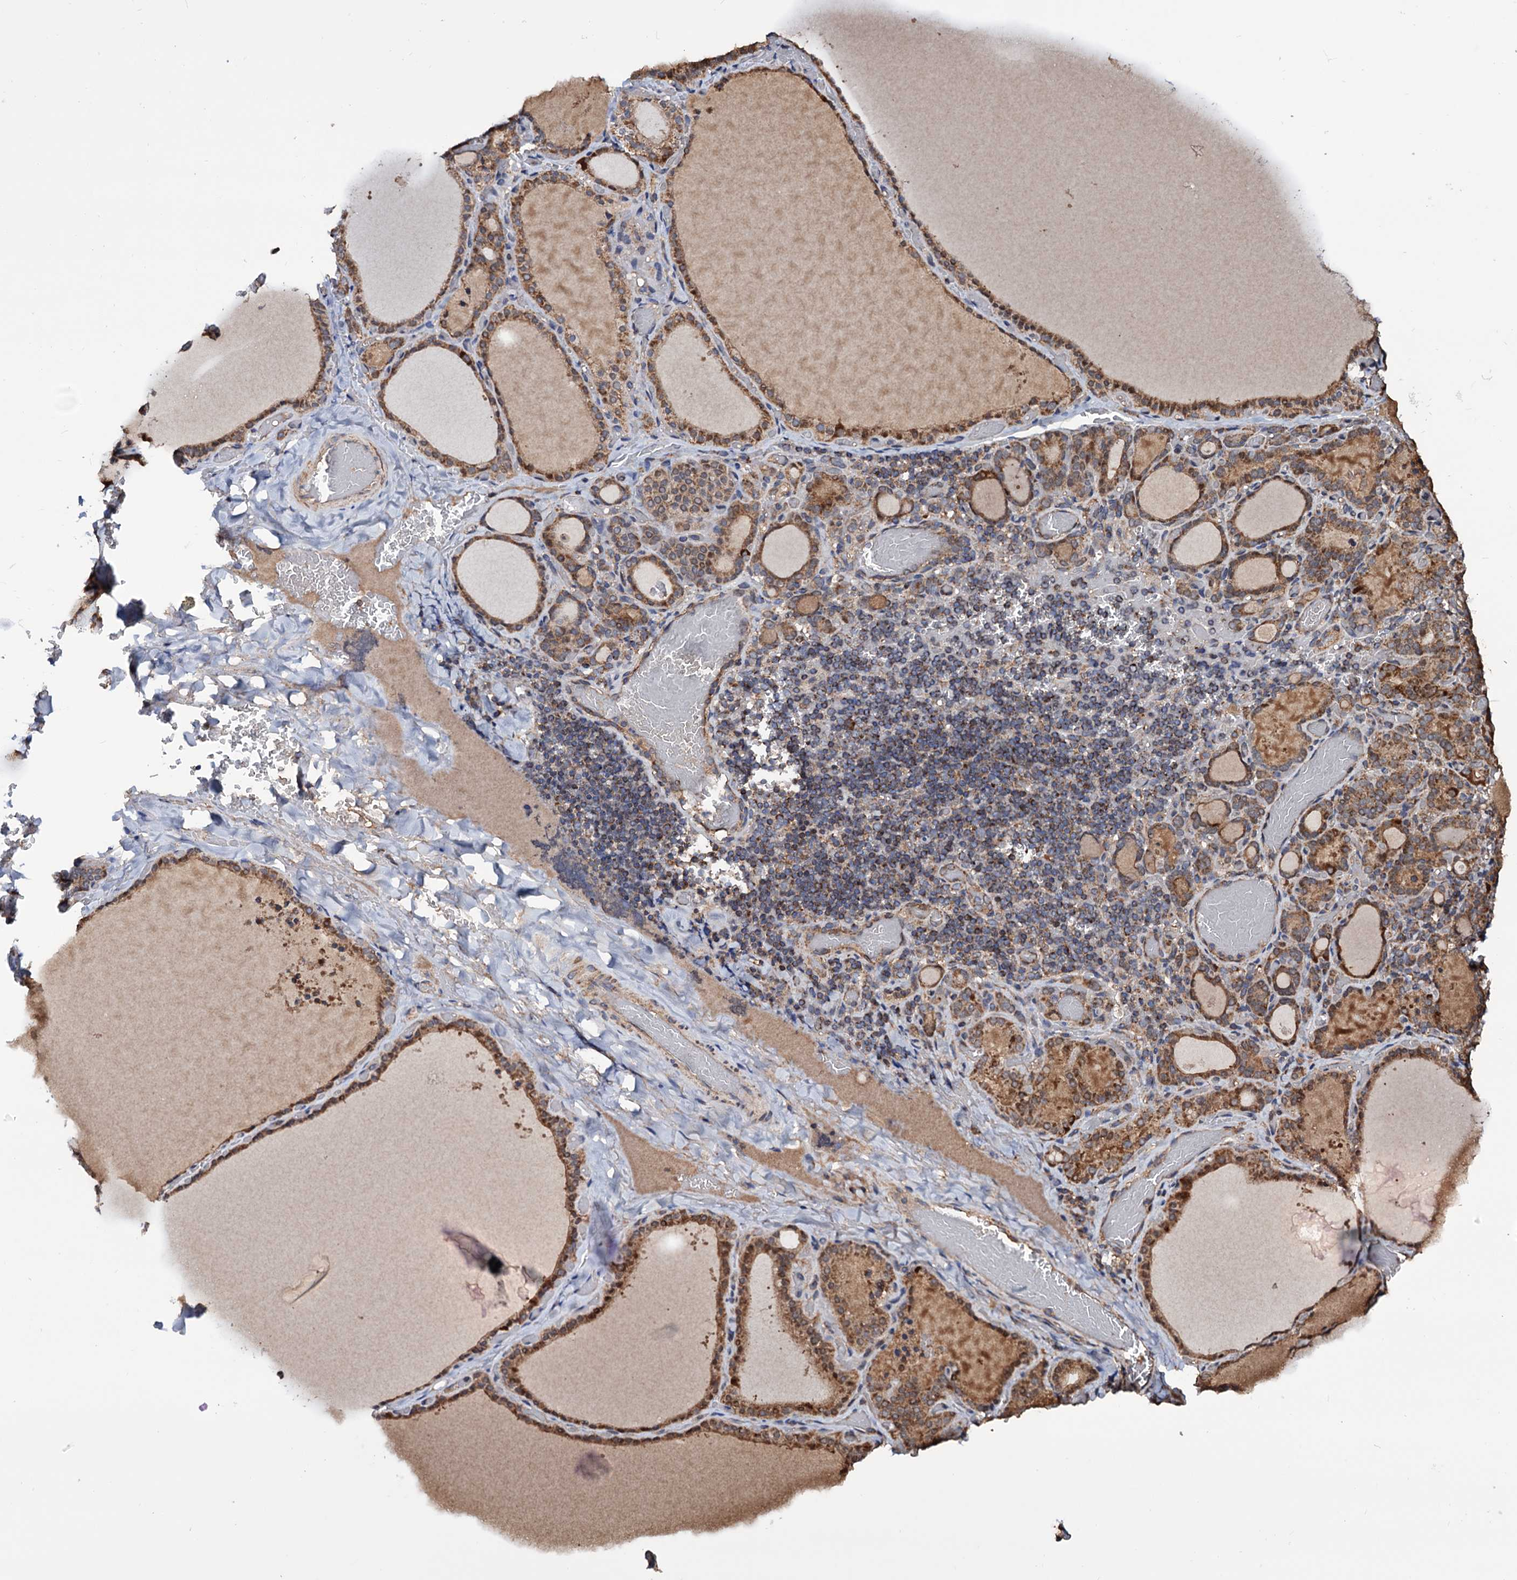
{"staining": {"intensity": "moderate", "quantity": ">75%", "location": "cytoplasmic/membranous"}, "tissue": "thyroid gland", "cell_type": "Glandular cells", "image_type": "normal", "snomed": [{"axis": "morphology", "description": "Normal tissue, NOS"}, {"axis": "topography", "description": "Thyroid gland"}], "caption": "Protein expression analysis of normal thyroid gland demonstrates moderate cytoplasmic/membranous positivity in about >75% of glandular cells. Using DAB (brown) and hematoxylin (blue) stains, captured at high magnification using brightfield microscopy.", "gene": "MRPL42", "patient": {"sex": "female", "age": 39}}